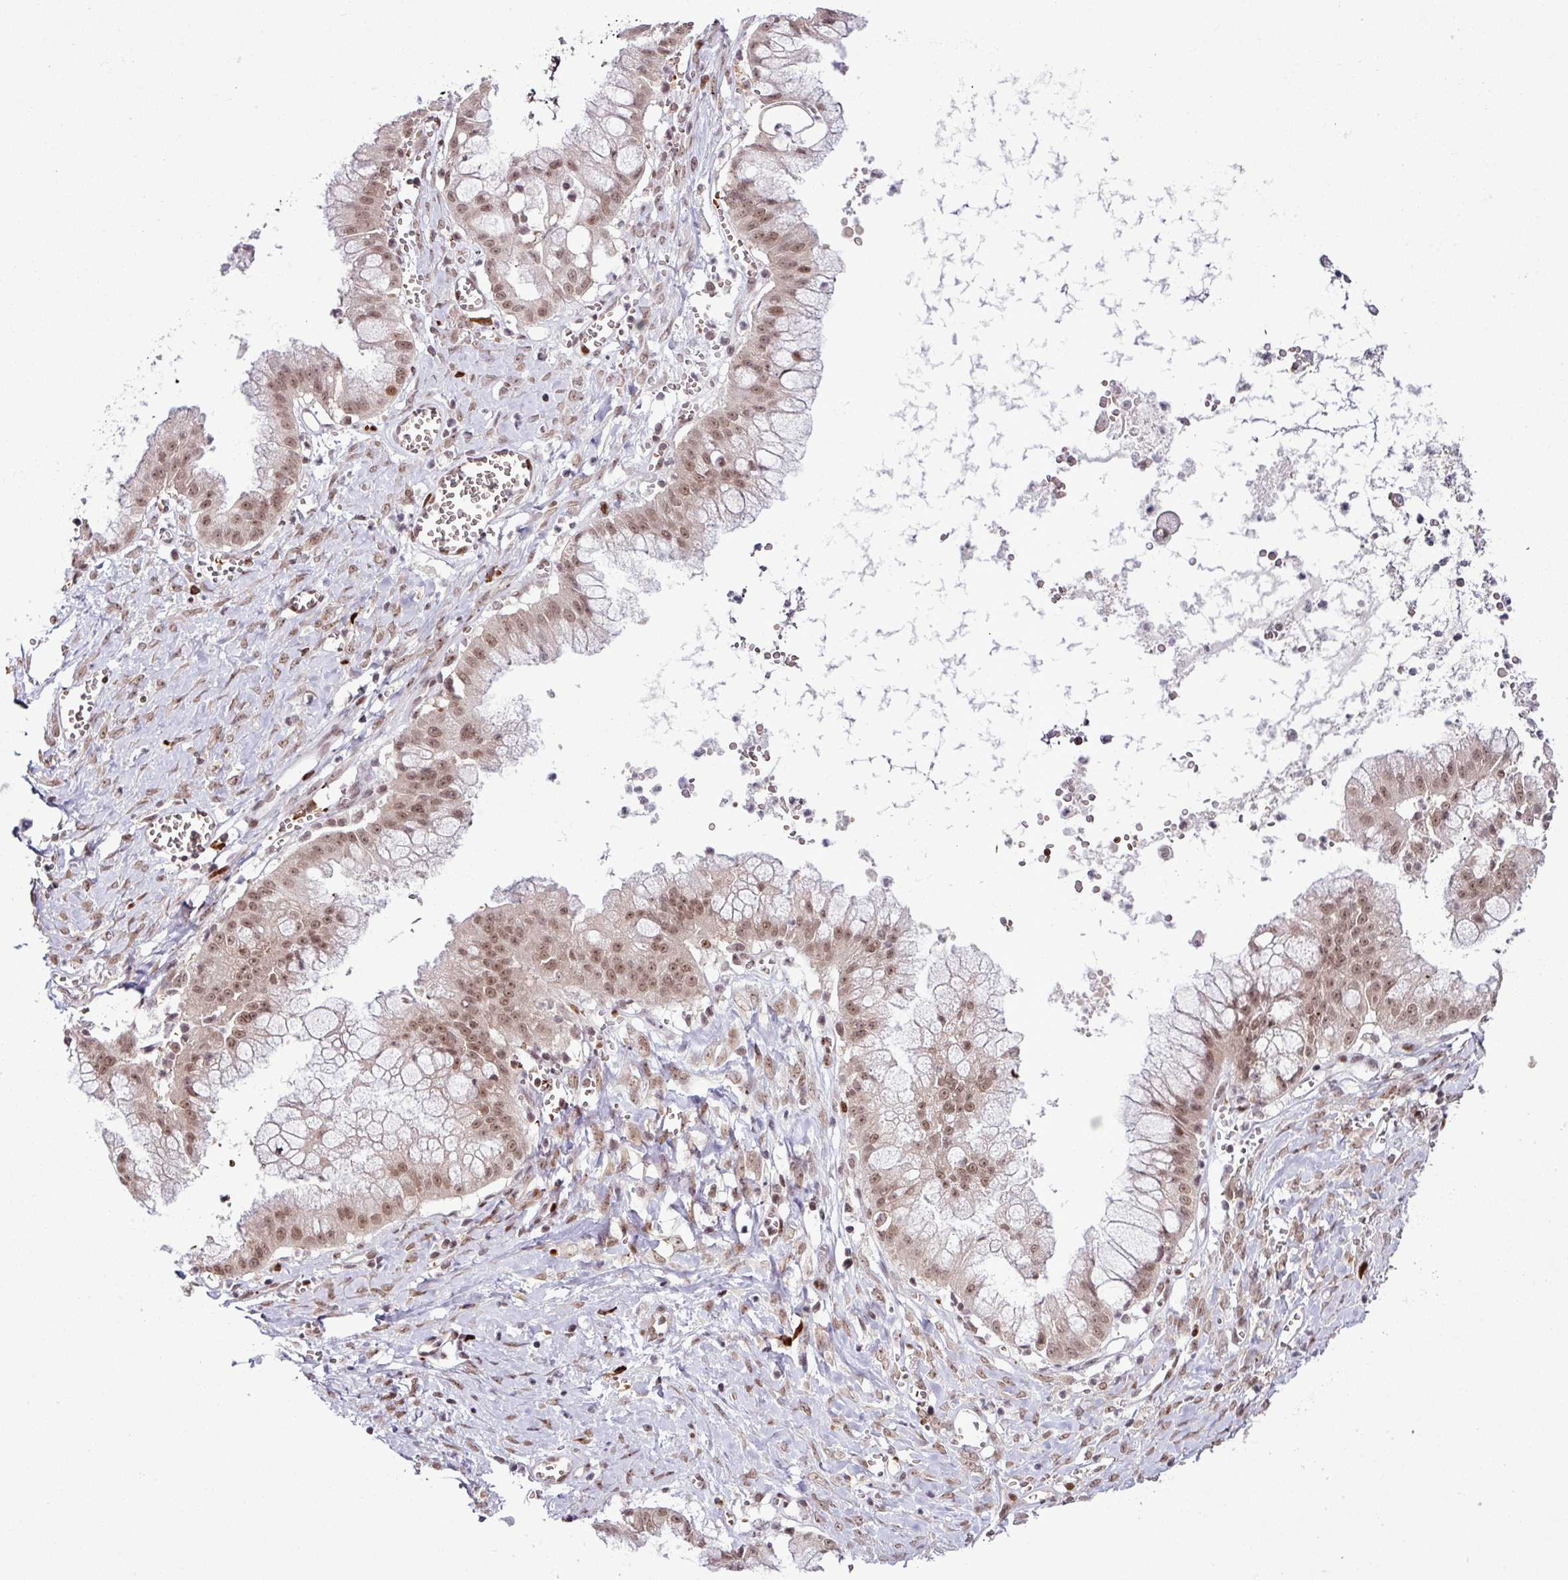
{"staining": {"intensity": "moderate", "quantity": ">75%", "location": "nuclear"}, "tissue": "ovarian cancer", "cell_type": "Tumor cells", "image_type": "cancer", "snomed": [{"axis": "morphology", "description": "Cystadenocarcinoma, mucinous, NOS"}, {"axis": "topography", "description": "Ovary"}], "caption": "The image shows a brown stain indicating the presence of a protein in the nuclear of tumor cells in ovarian mucinous cystadenocarcinoma. (DAB (3,3'-diaminobenzidine) = brown stain, brightfield microscopy at high magnification).", "gene": "PRDM5", "patient": {"sex": "female", "age": 70}}